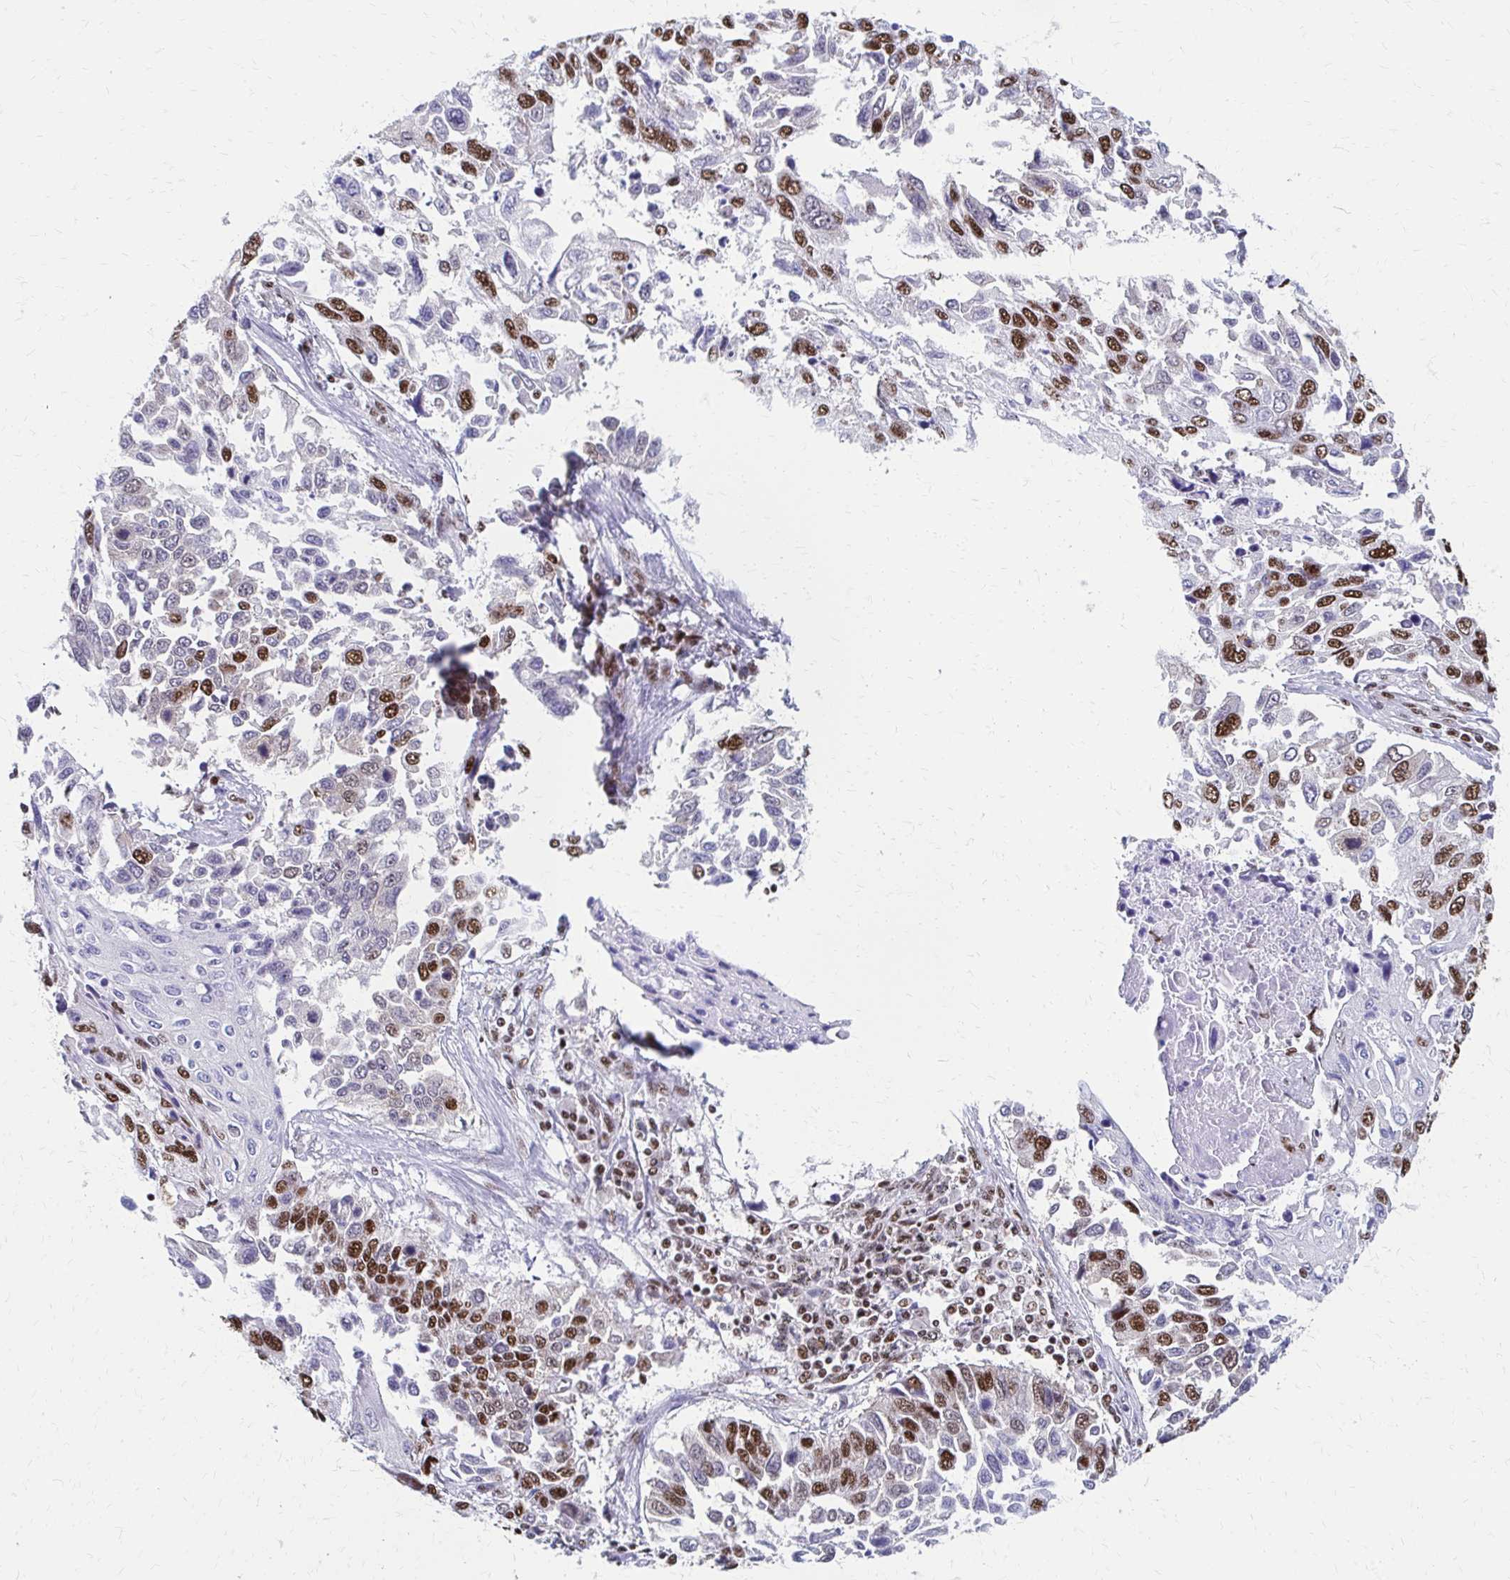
{"staining": {"intensity": "strong", "quantity": "25%-75%", "location": "nuclear"}, "tissue": "lung cancer", "cell_type": "Tumor cells", "image_type": "cancer", "snomed": [{"axis": "morphology", "description": "Squamous cell carcinoma, NOS"}, {"axis": "topography", "description": "Lung"}], "caption": "Immunohistochemical staining of human lung cancer (squamous cell carcinoma) exhibits strong nuclear protein staining in about 25%-75% of tumor cells.", "gene": "CNKSR3", "patient": {"sex": "male", "age": 62}}